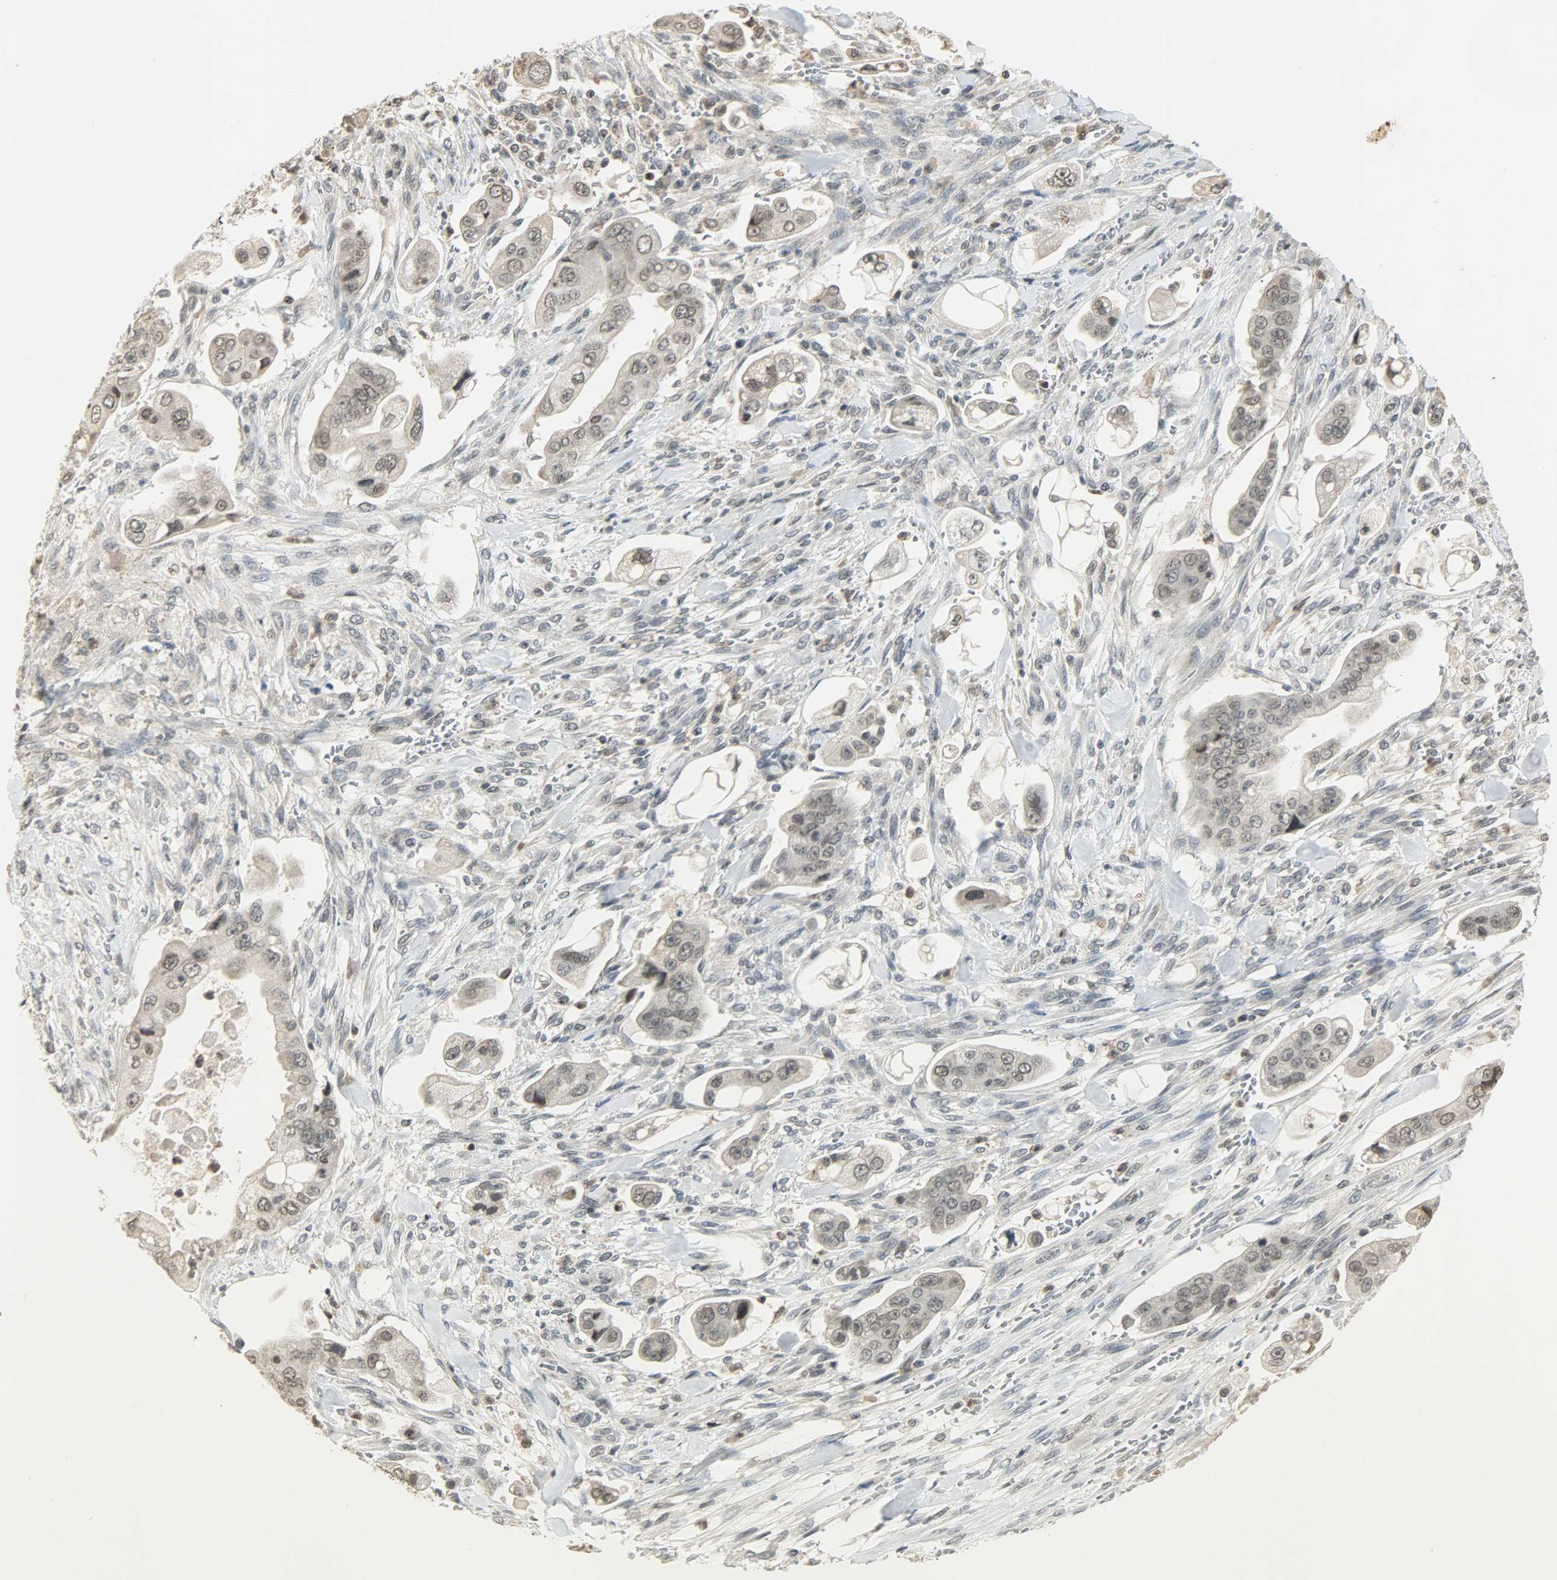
{"staining": {"intensity": "weak", "quantity": "<25%", "location": "nuclear"}, "tissue": "stomach cancer", "cell_type": "Tumor cells", "image_type": "cancer", "snomed": [{"axis": "morphology", "description": "Adenocarcinoma, NOS"}, {"axis": "topography", "description": "Stomach"}], "caption": "The photomicrograph displays no significant positivity in tumor cells of stomach adenocarcinoma.", "gene": "SMARCA5", "patient": {"sex": "male", "age": 62}}